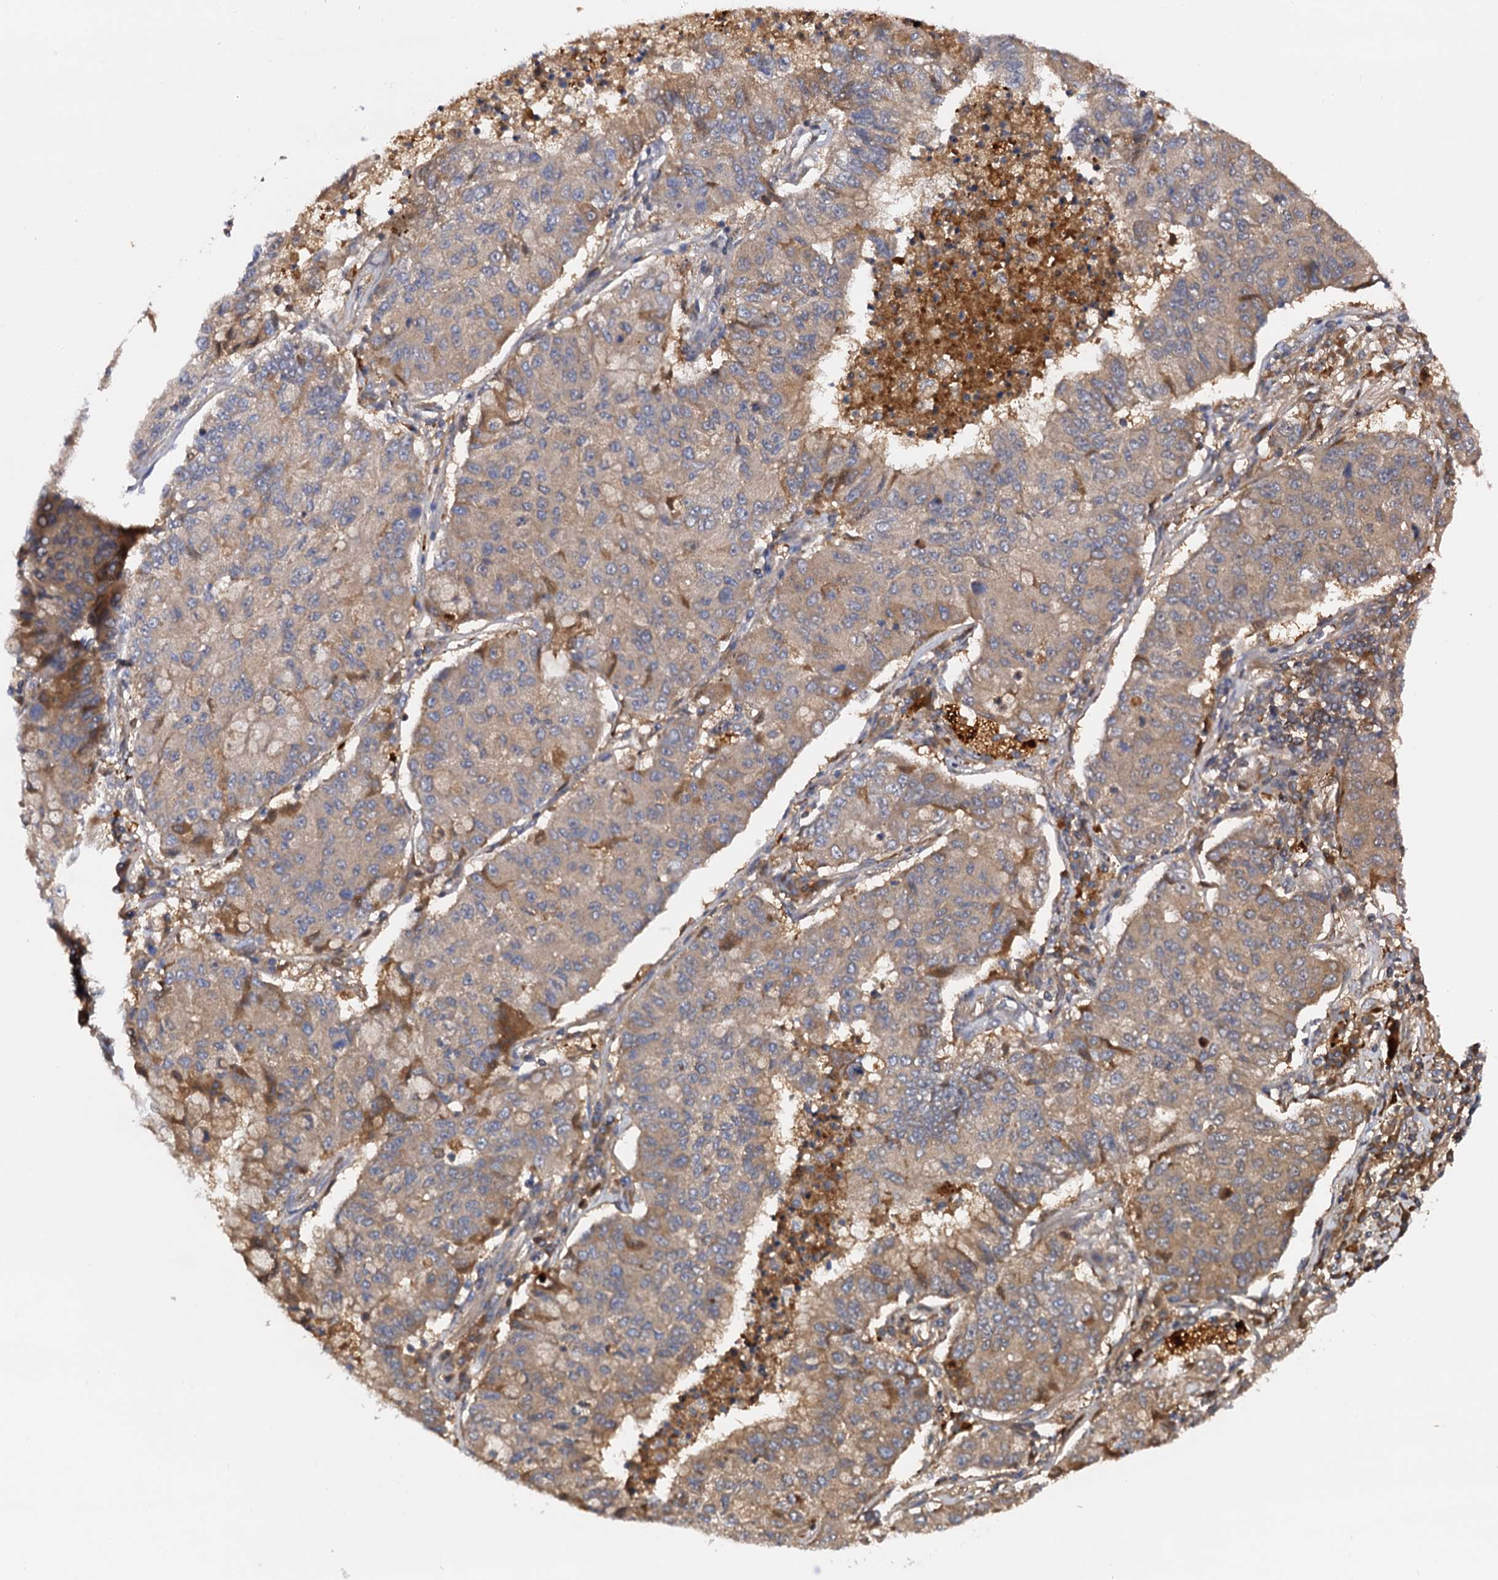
{"staining": {"intensity": "weak", "quantity": "25%-75%", "location": "cytoplasmic/membranous"}, "tissue": "lung cancer", "cell_type": "Tumor cells", "image_type": "cancer", "snomed": [{"axis": "morphology", "description": "Squamous cell carcinoma, NOS"}, {"axis": "topography", "description": "Lung"}], "caption": "This photomicrograph demonstrates immunohistochemistry (IHC) staining of lung cancer (squamous cell carcinoma), with low weak cytoplasmic/membranous positivity in about 25%-75% of tumor cells.", "gene": "SELENOP", "patient": {"sex": "male", "age": 74}}